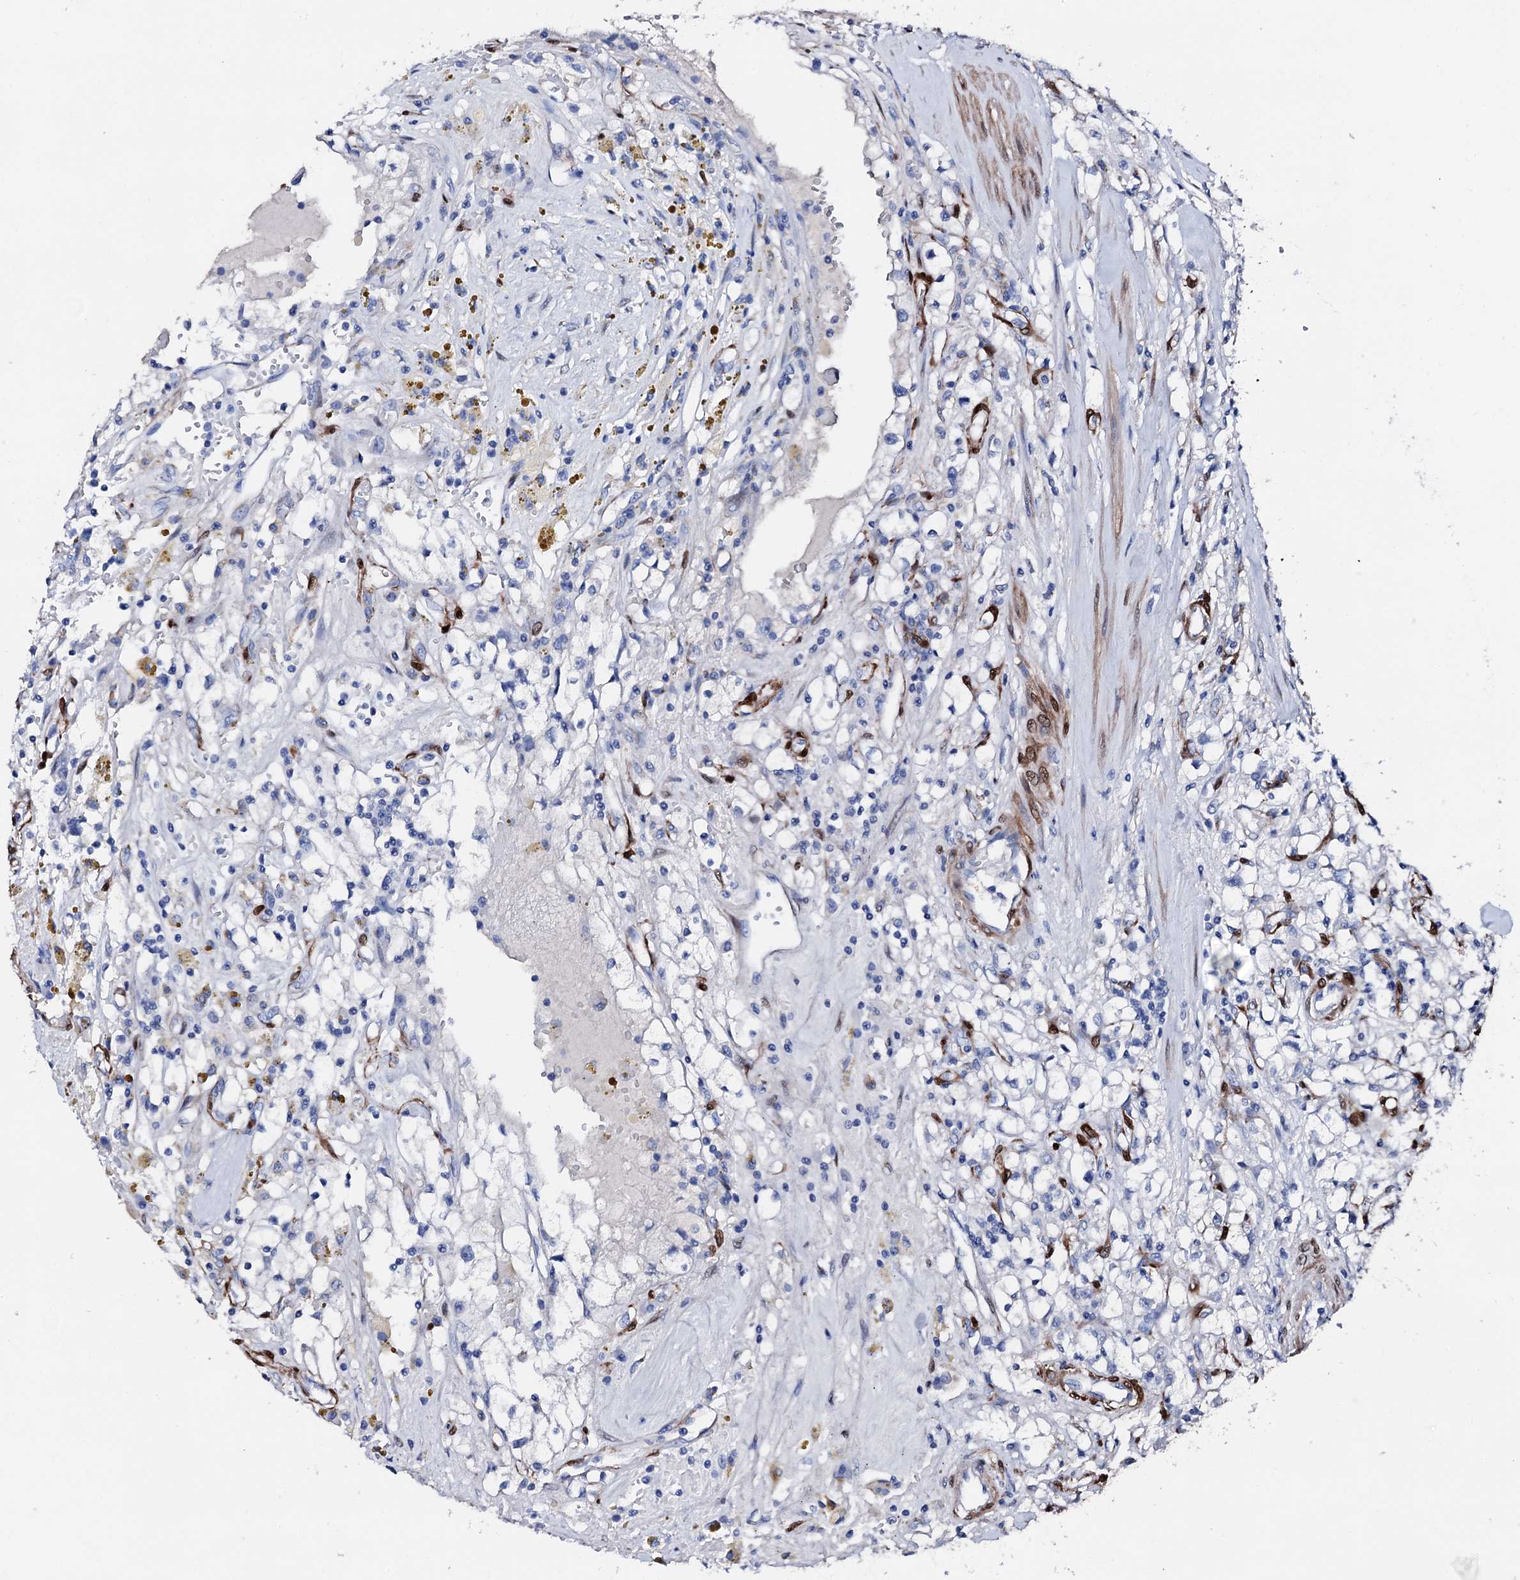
{"staining": {"intensity": "negative", "quantity": "none", "location": "none"}, "tissue": "renal cancer", "cell_type": "Tumor cells", "image_type": "cancer", "snomed": [{"axis": "morphology", "description": "Adenocarcinoma, NOS"}, {"axis": "topography", "description": "Kidney"}], "caption": "This is an immunohistochemistry (IHC) image of human renal cancer (adenocarcinoma). There is no staining in tumor cells.", "gene": "NRIP2", "patient": {"sex": "male", "age": 56}}